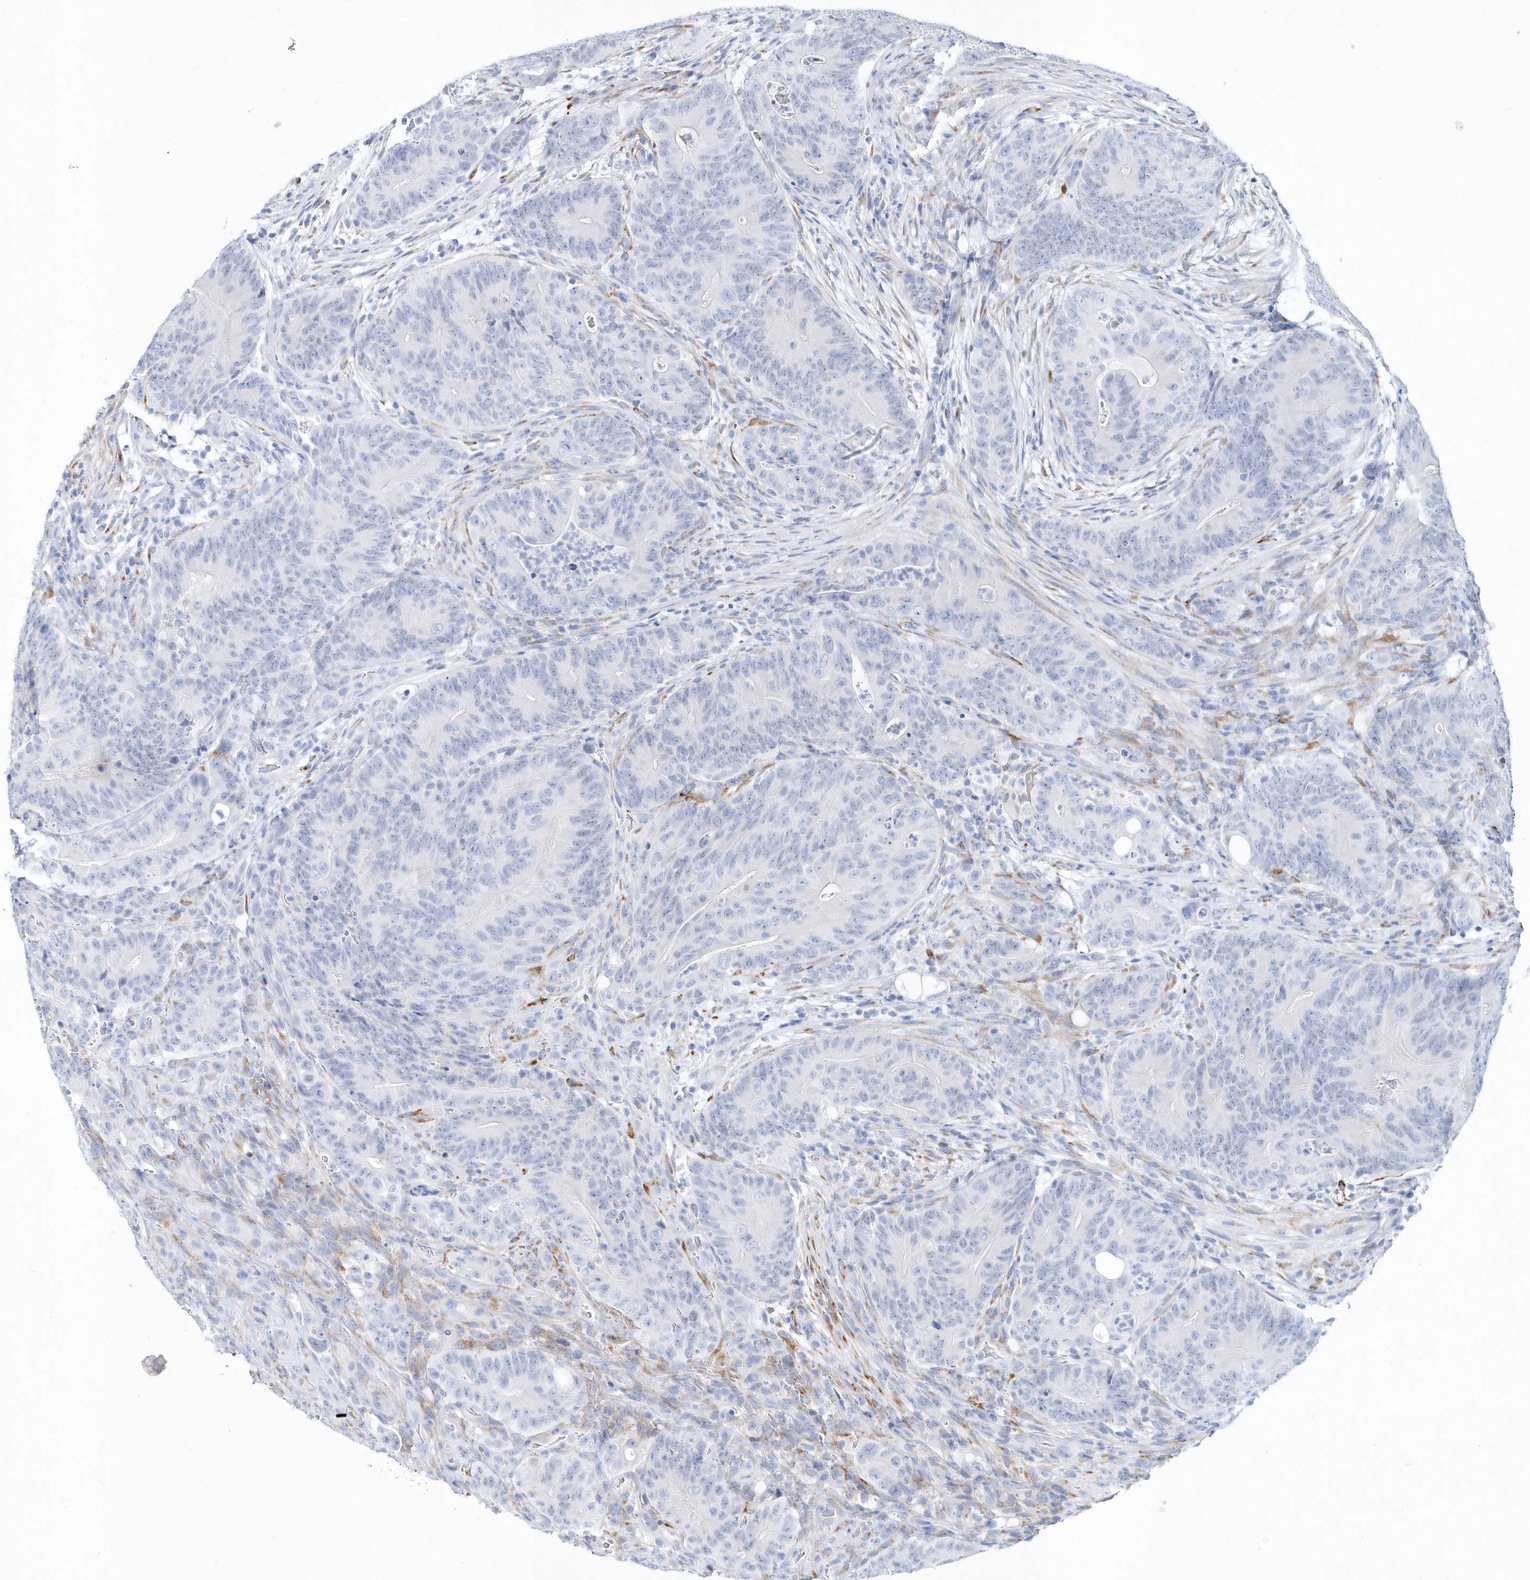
{"staining": {"intensity": "negative", "quantity": "none", "location": "none"}, "tissue": "colorectal cancer", "cell_type": "Tumor cells", "image_type": "cancer", "snomed": [{"axis": "morphology", "description": "Normal tissue, NOS"}, {"axis": "topography", "description": "Colon"}], "caption": "An IHC image of colorectal cancer is shown. There is no staining in tumor cells of colorectal cancer.", "gene": "SPINK7", "patient": {"sex": "female", "age": 82}}